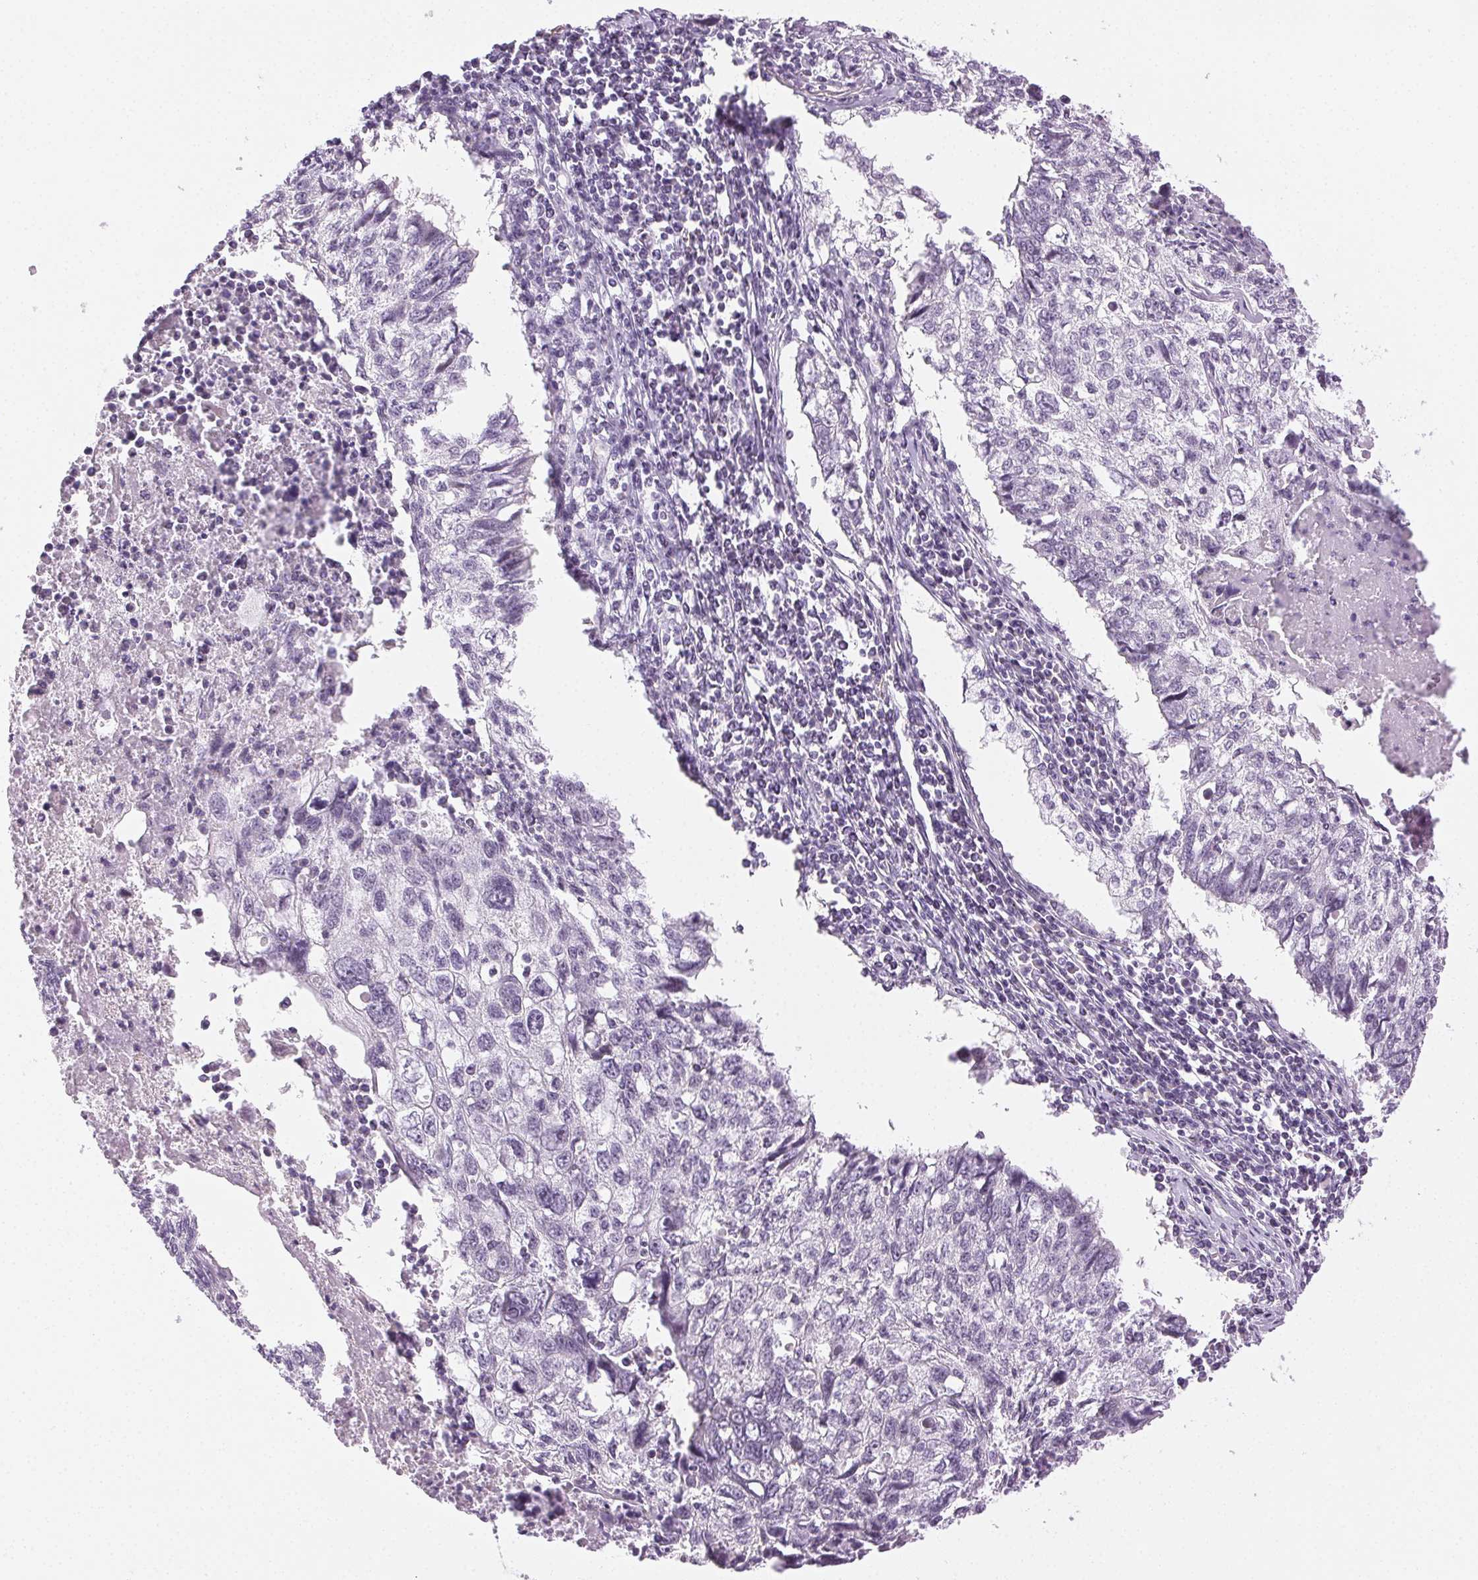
{"staining": {"intensity": "negative", "quantity": "none", "location": "none"}, "tissue": "lung cancer", "cell_type": "Tumor cells", "image_type": "cancer", "snomed": [{"axis": "morphology", "description": "Normal morphology"}, {"axis": "morphology", "description": "Aneuploidy"}, {"axis": "morphology", "description": "Squamous cell carcinoma, NOS"}, {"axis": "topography", "description": "Lymph node"}, {"axis": "topography", "description": "Lung"}], "caption": "An IHC micrograph of lung aneuploidy is shown. There is no staining in tumor cells of lung aneuploidy.", "gene": "AIF1L", "patient": {"sex": "female", "age": 76}}